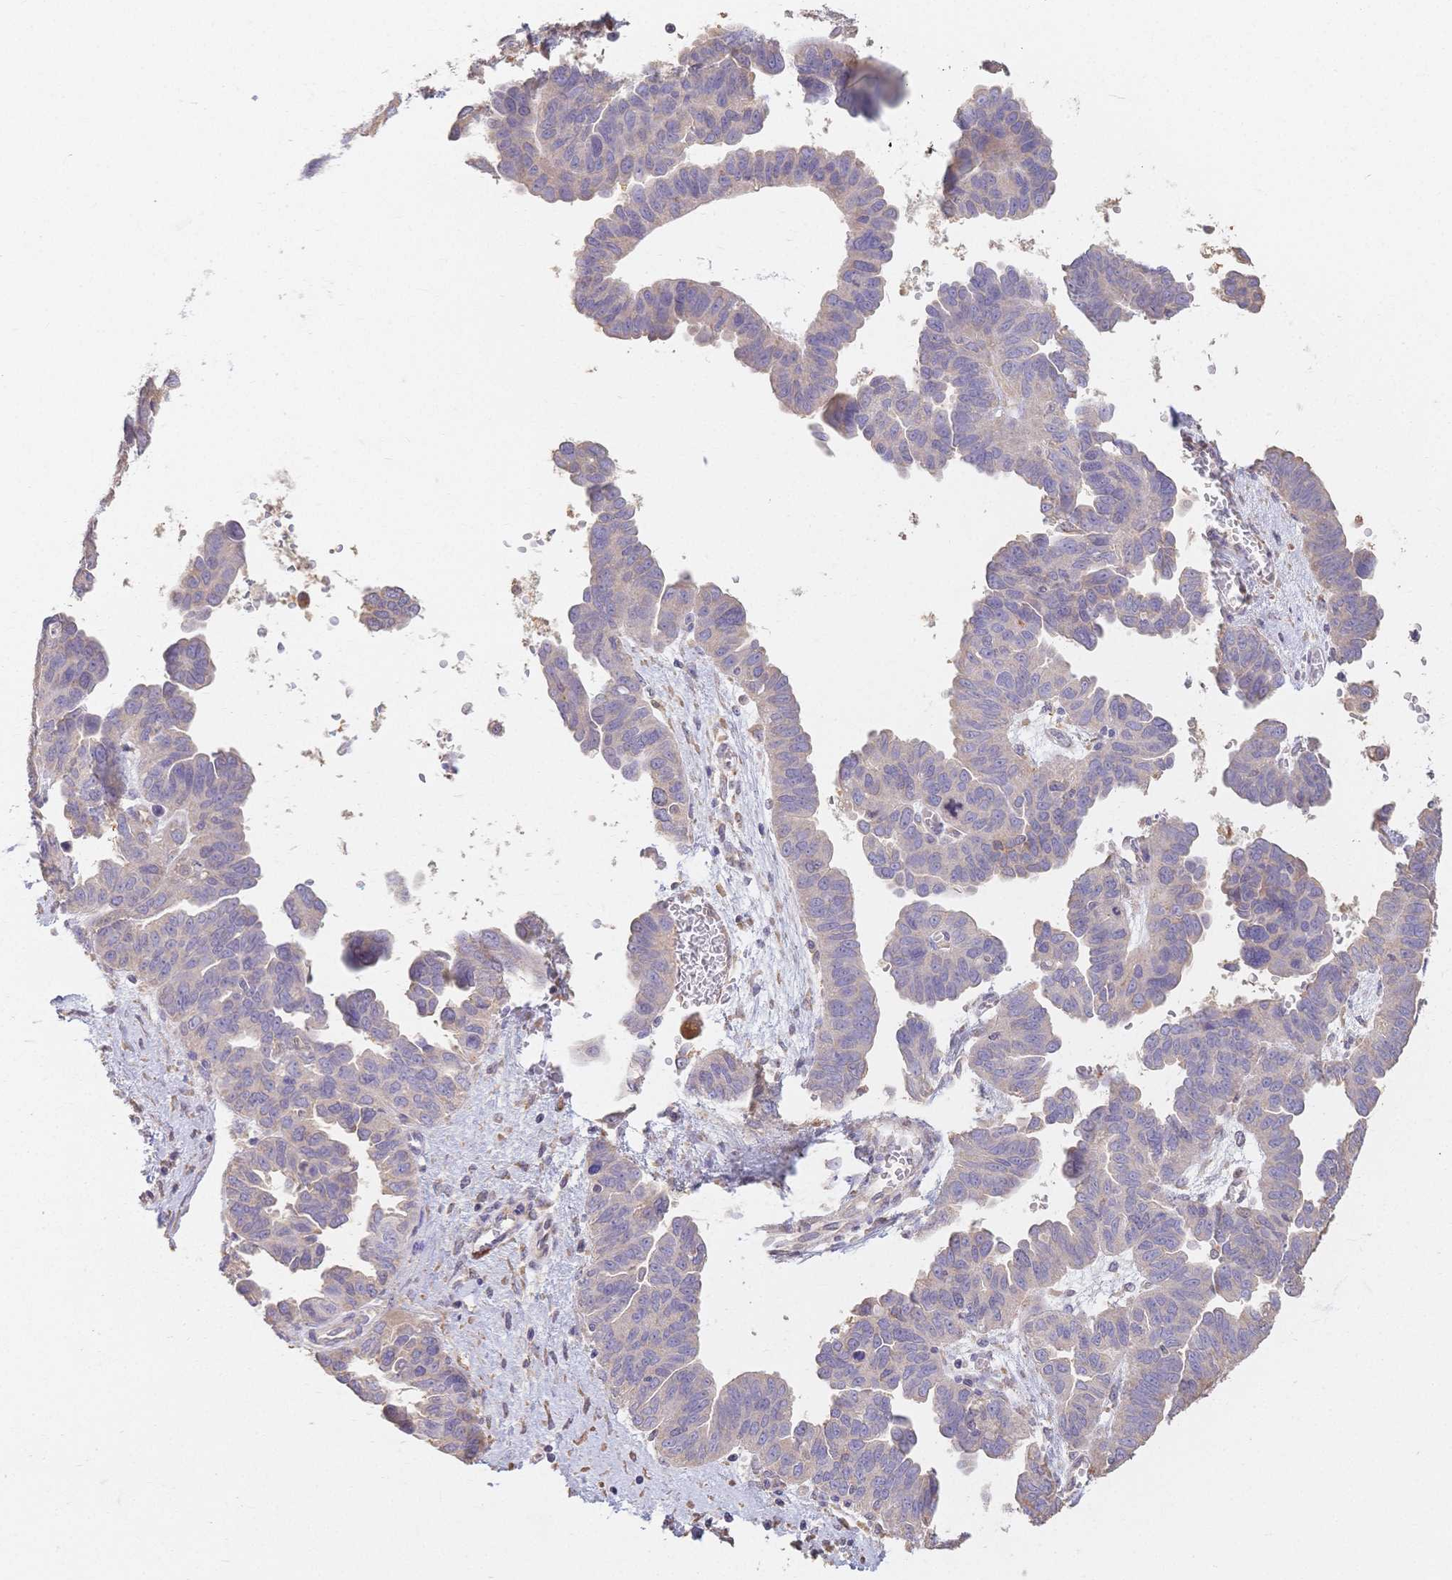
{"staining": {"intensity": "weak", "quantity": "<25%", "location": "cytoplasmic/membranous"}, "tissue": "ovarian cancer", "cell_type": "Tumor cells", "image_type": "cancer", "snomed": [{"axis": "morphology", "description": "Cystadenocarcinoma, serous, NOS"}, {"axis": "topography", "description": "Ovary"}], "caption": "Ovarian cancer was stained to show a protein in brown. There is no significant expression in tumor cells.", "gene": "HS3ST5", "patient": {"sex": "female", "age": 64}}